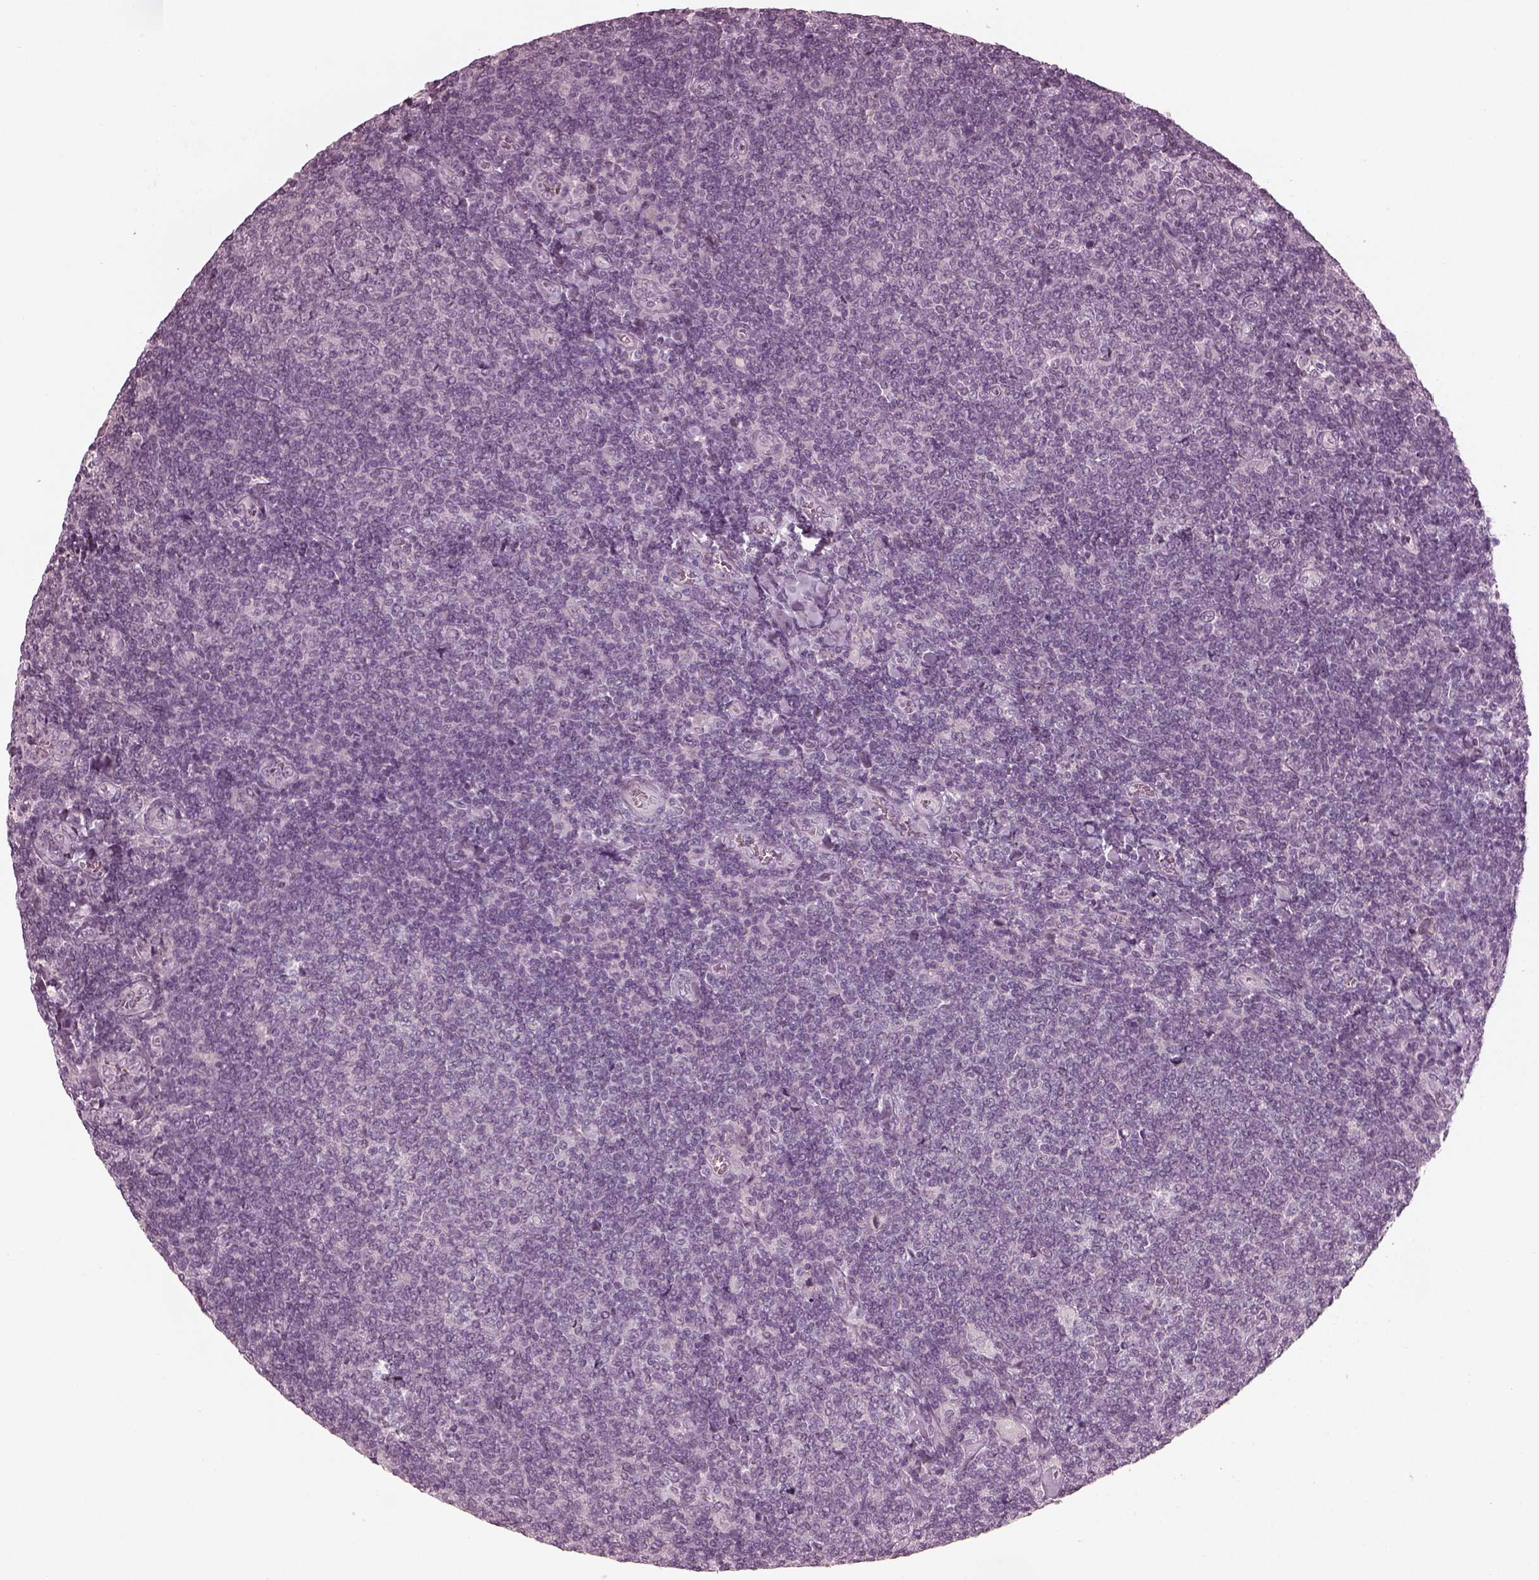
{"staining": {"intensity": "negative", "quantity": "none", "location": "none"}, "tissue": "lymphoma", "cell_type": "Tumor cells", "image_type": "cancer", "snomed": [{"axis": "morphology", "description": "Malignant lymphoma, non-Hodgkin's type, Low grade"}, {"axis": "topography", "description": "Lymph node"}], "caption": "IHC micrograph of neoplastic tissue: human lymphoma stained with DAB (3,3'-diaminobenzidine) demonstrates no significant protein expression in tumor cells. The staining was performed using DAB (3,3'-diaminobenzidine) to visualize the protein expression in brown, while the nuclei were stained in blue with hematoxylin (Magnification: 20x).", "gene": "CCDC170", "patient": {"sex": "male", "age": 52}}